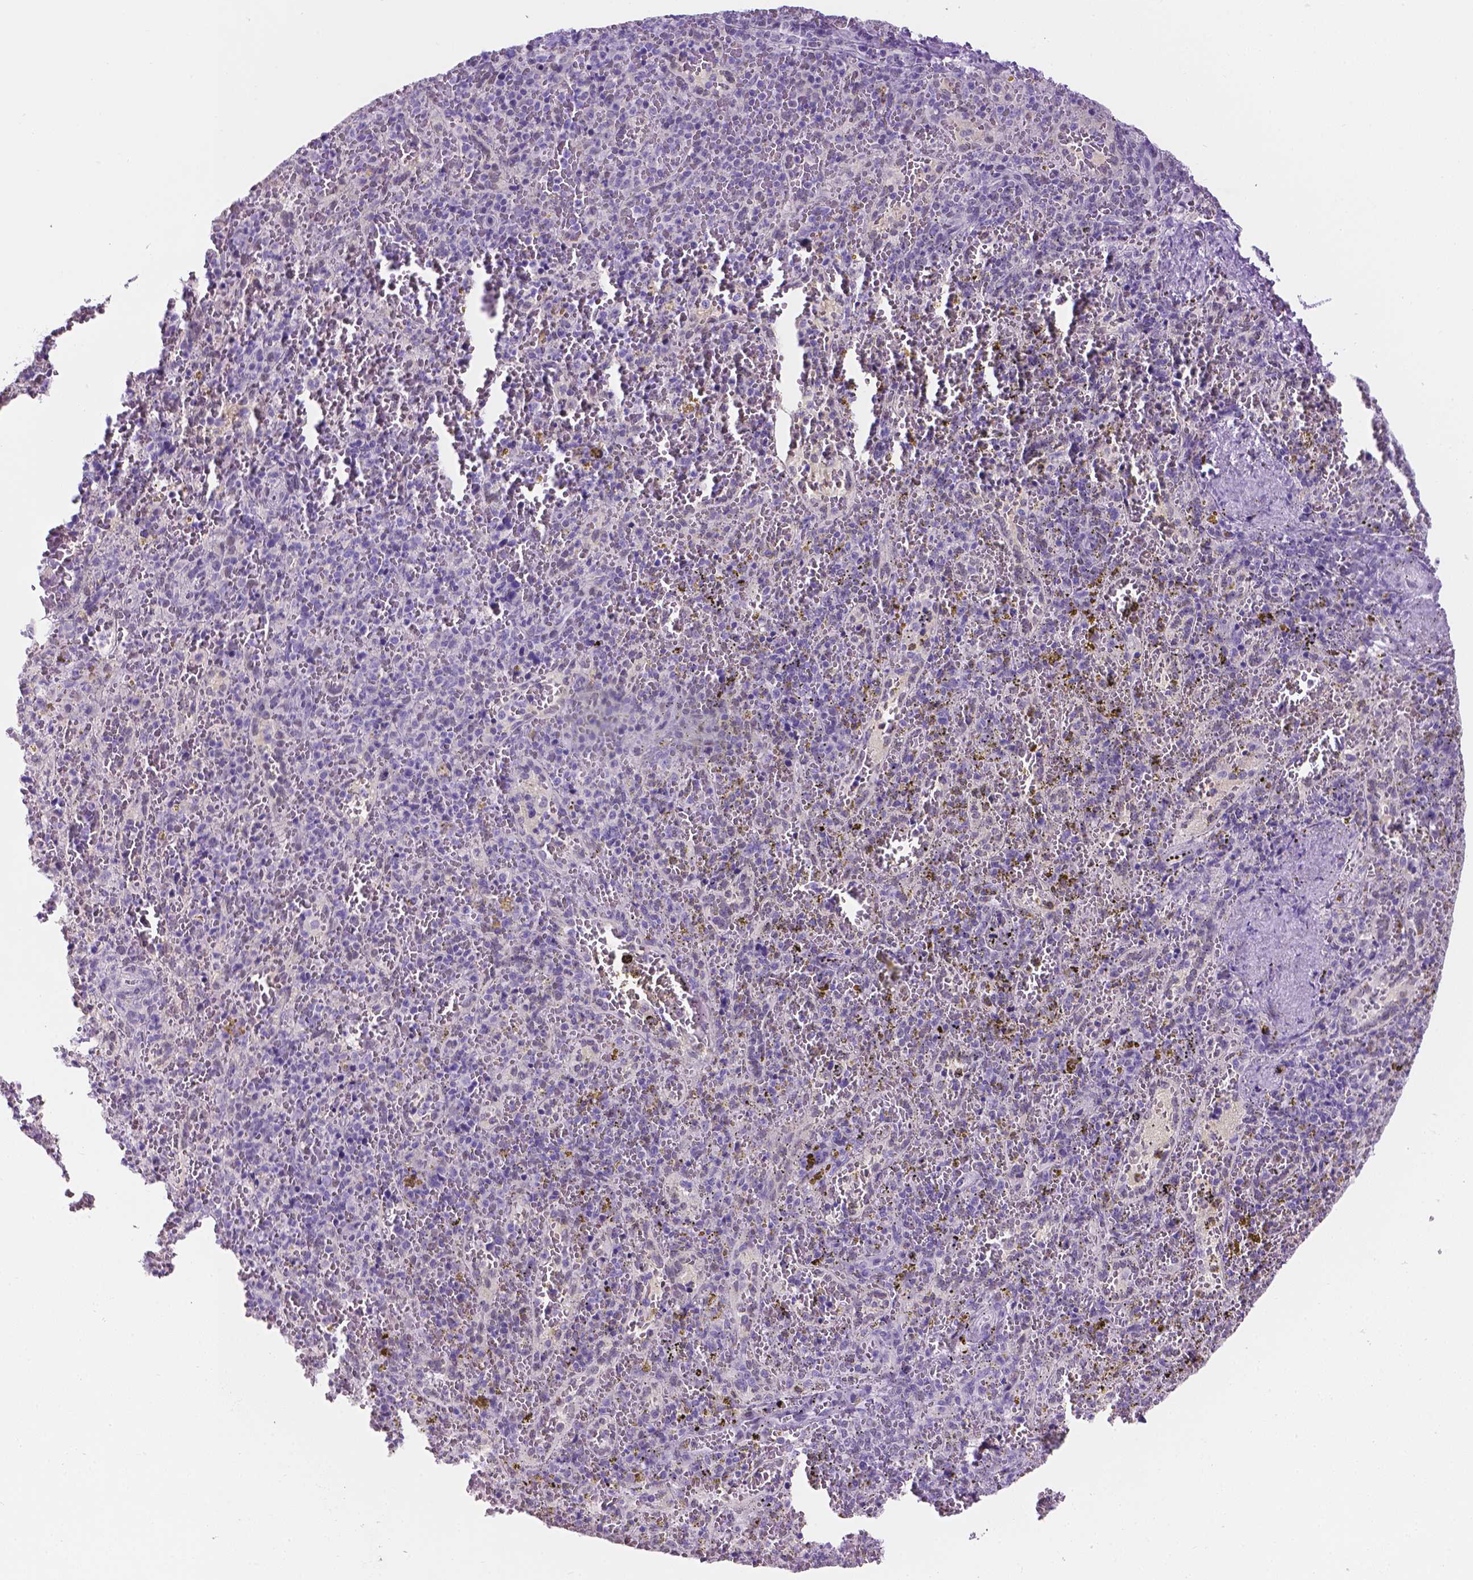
{"staining": {"intensity": "negative", "quantity": "none", "location": "none"}, "tissue": "spleen", "cell_type": "Cells in red pulp", "image_type": "normal", "snomed": [{"axis": "morphology", "description": "Normal tissue, NOS"}, {"axis": "topography", "description": "Spleen"}], "caption": "Immunohistochemistry image of unremarkable spleen: human spleen stained with DAB (3,3'-diaminobenzidine) shows no significant protein expression in cells in red pulp. The staining is performed using DAB (3,3'-diaminobenzidine) brown chromogen with nuclei counter-stained in using hematoxylin.", "gene": "TMEM210", "patient": {"sex": "female", "age": 50}}